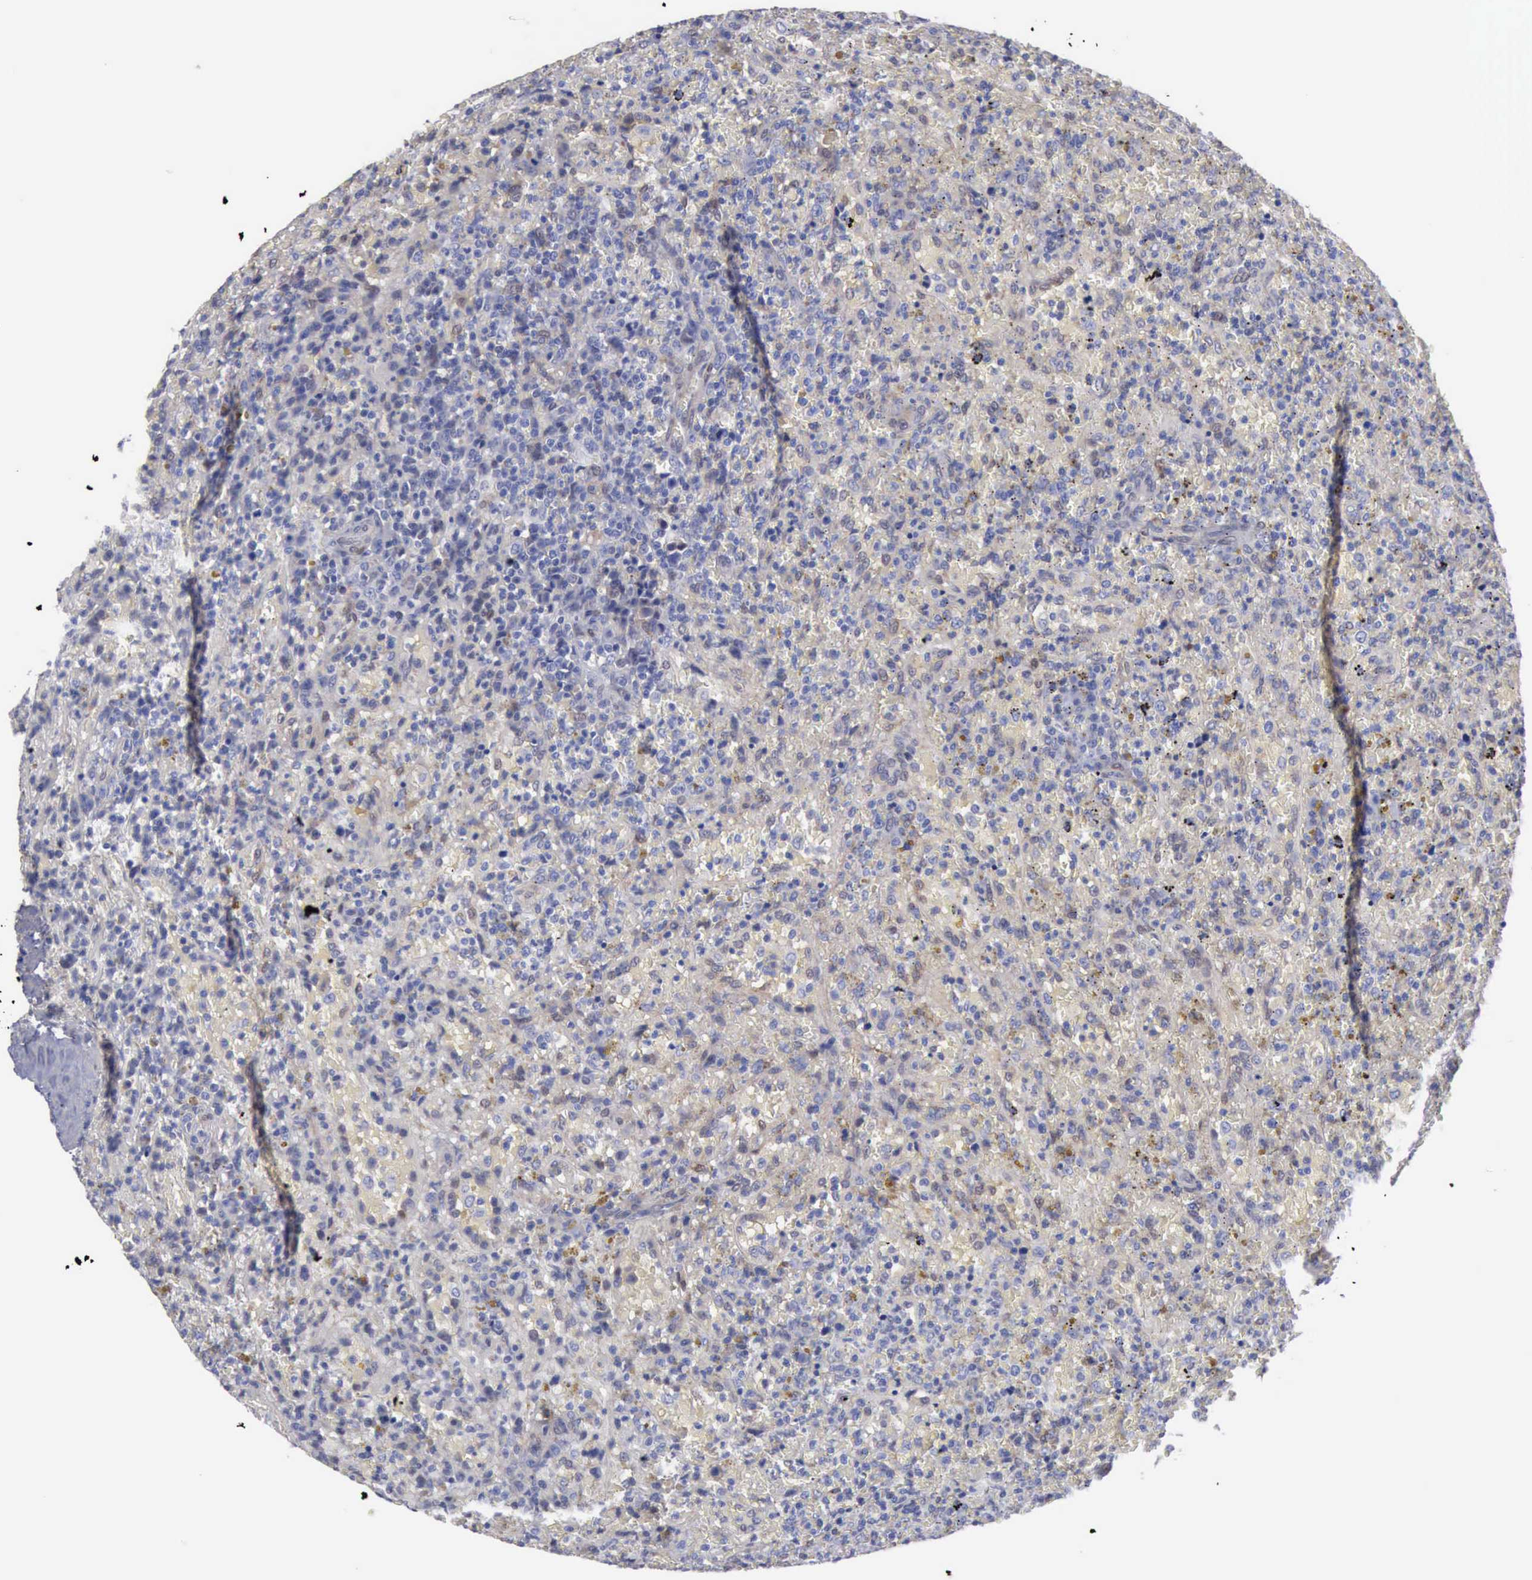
{"staining": {"intensity": "negative", "quantity": "none", "location": "none"}, "tissue": "lymphoma", "cell_type": "Tumor cells", "image_type": "cancer", "snomed": [{"axis": "morphology", "description": "Malignant lymphoma, non-Hodgkin's type, High grade"}, {"axis": "topography", "description": "Spleen"}, {"axis": "topography", "description": "Lymph node"}], "caption": "Immunohistochemistry of human high-grade malignant lymphoma, non-Hodgkin's type reveals no staining in tumor cells.", "gene": "FHL1", "patient": {"sex": "female", "age": 70}}